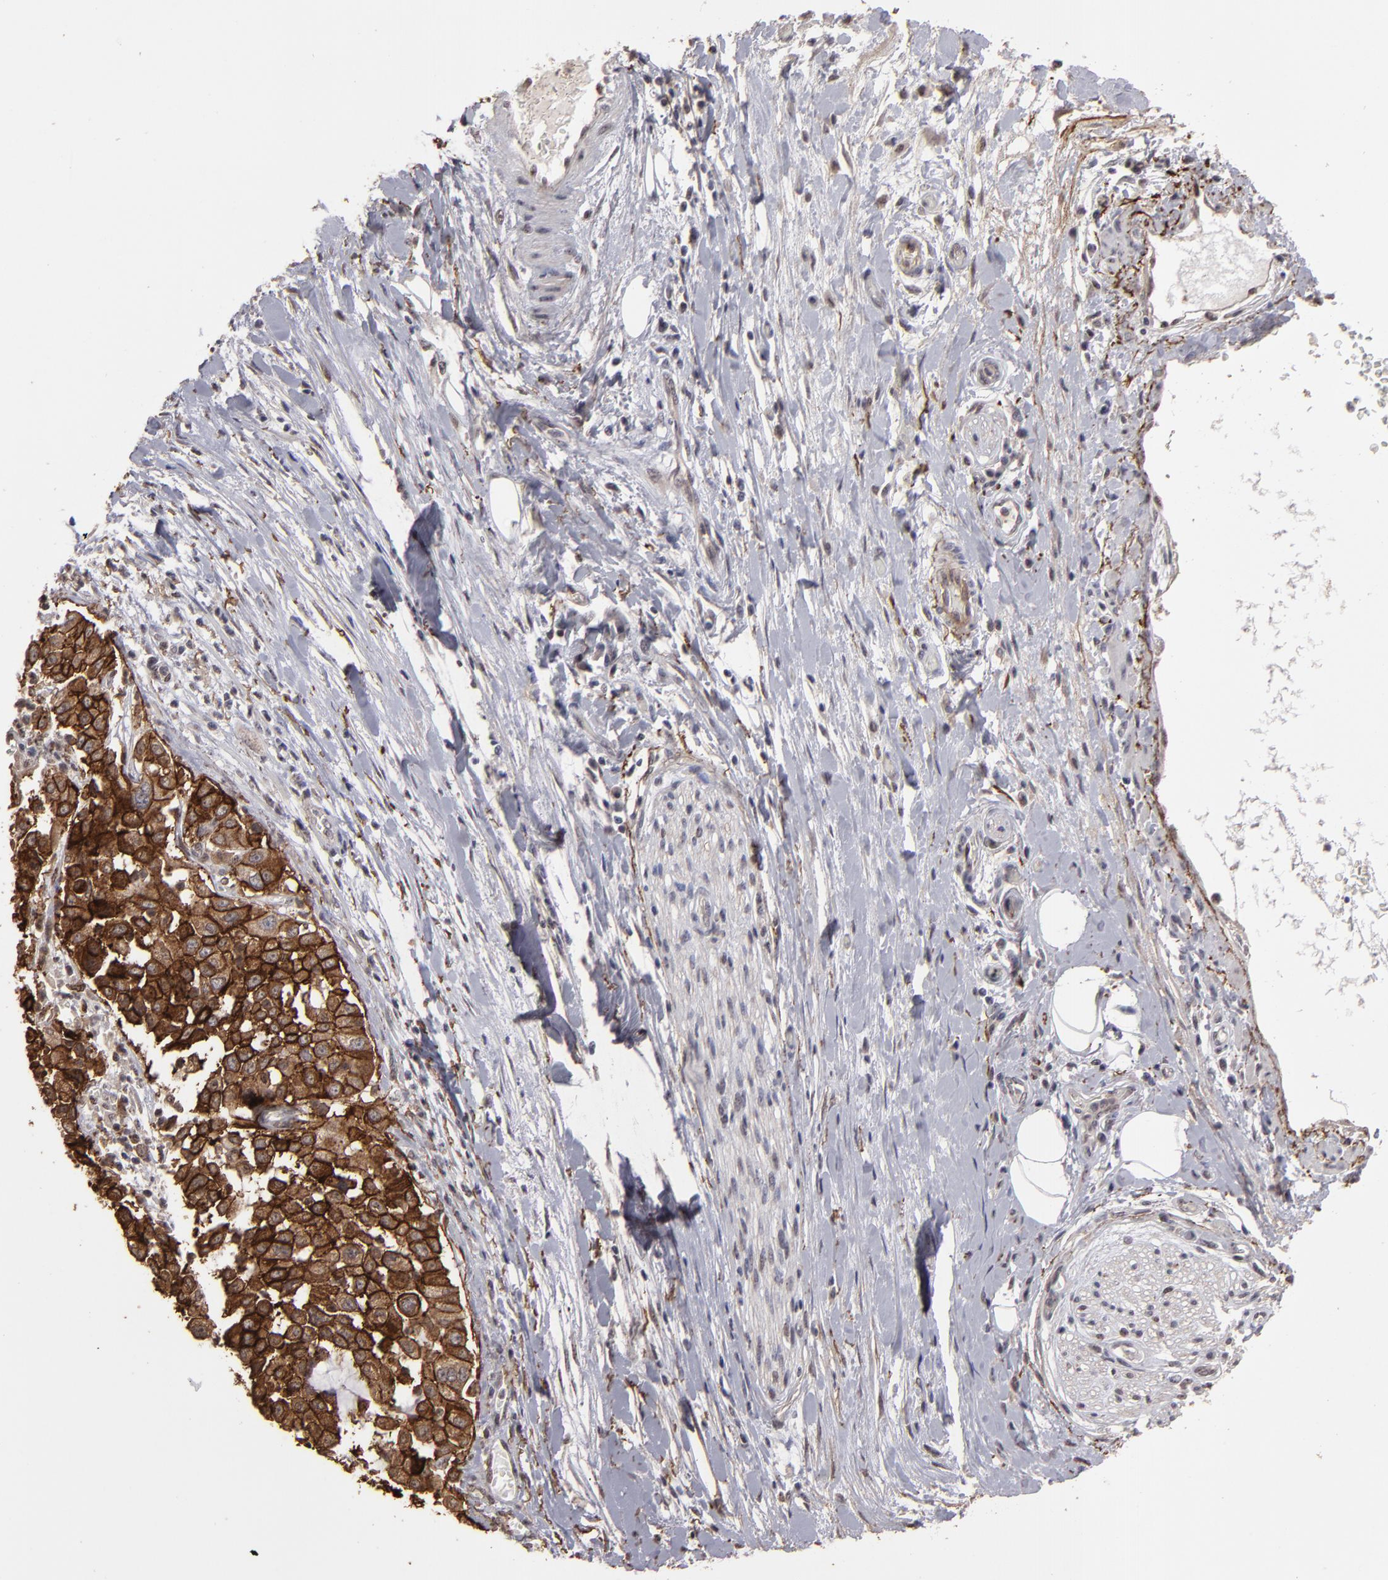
{"staining": {"intensity": "strong", "quantity": ">75%", "location": "cytoplasmic/membranous"}, "tissue": "pancreatic cancer", "cell_type": "Tumor cells", "image_type": "cancer", "snomed": [{"axis": "morphology", "description": "Adenocarcinoma, NOS"}, {"axis": "topography", "description": "Pancreas"}], "caption": "About >75% of tumor cells in human pancreatic cancer (adenocarcinoma) demonstrate strong cytoplasmic/membranous protein expression as visualized by brown immunohistochemical staining.", "gene": "CD55", "patient": {"sex": "female", "age": 52}}